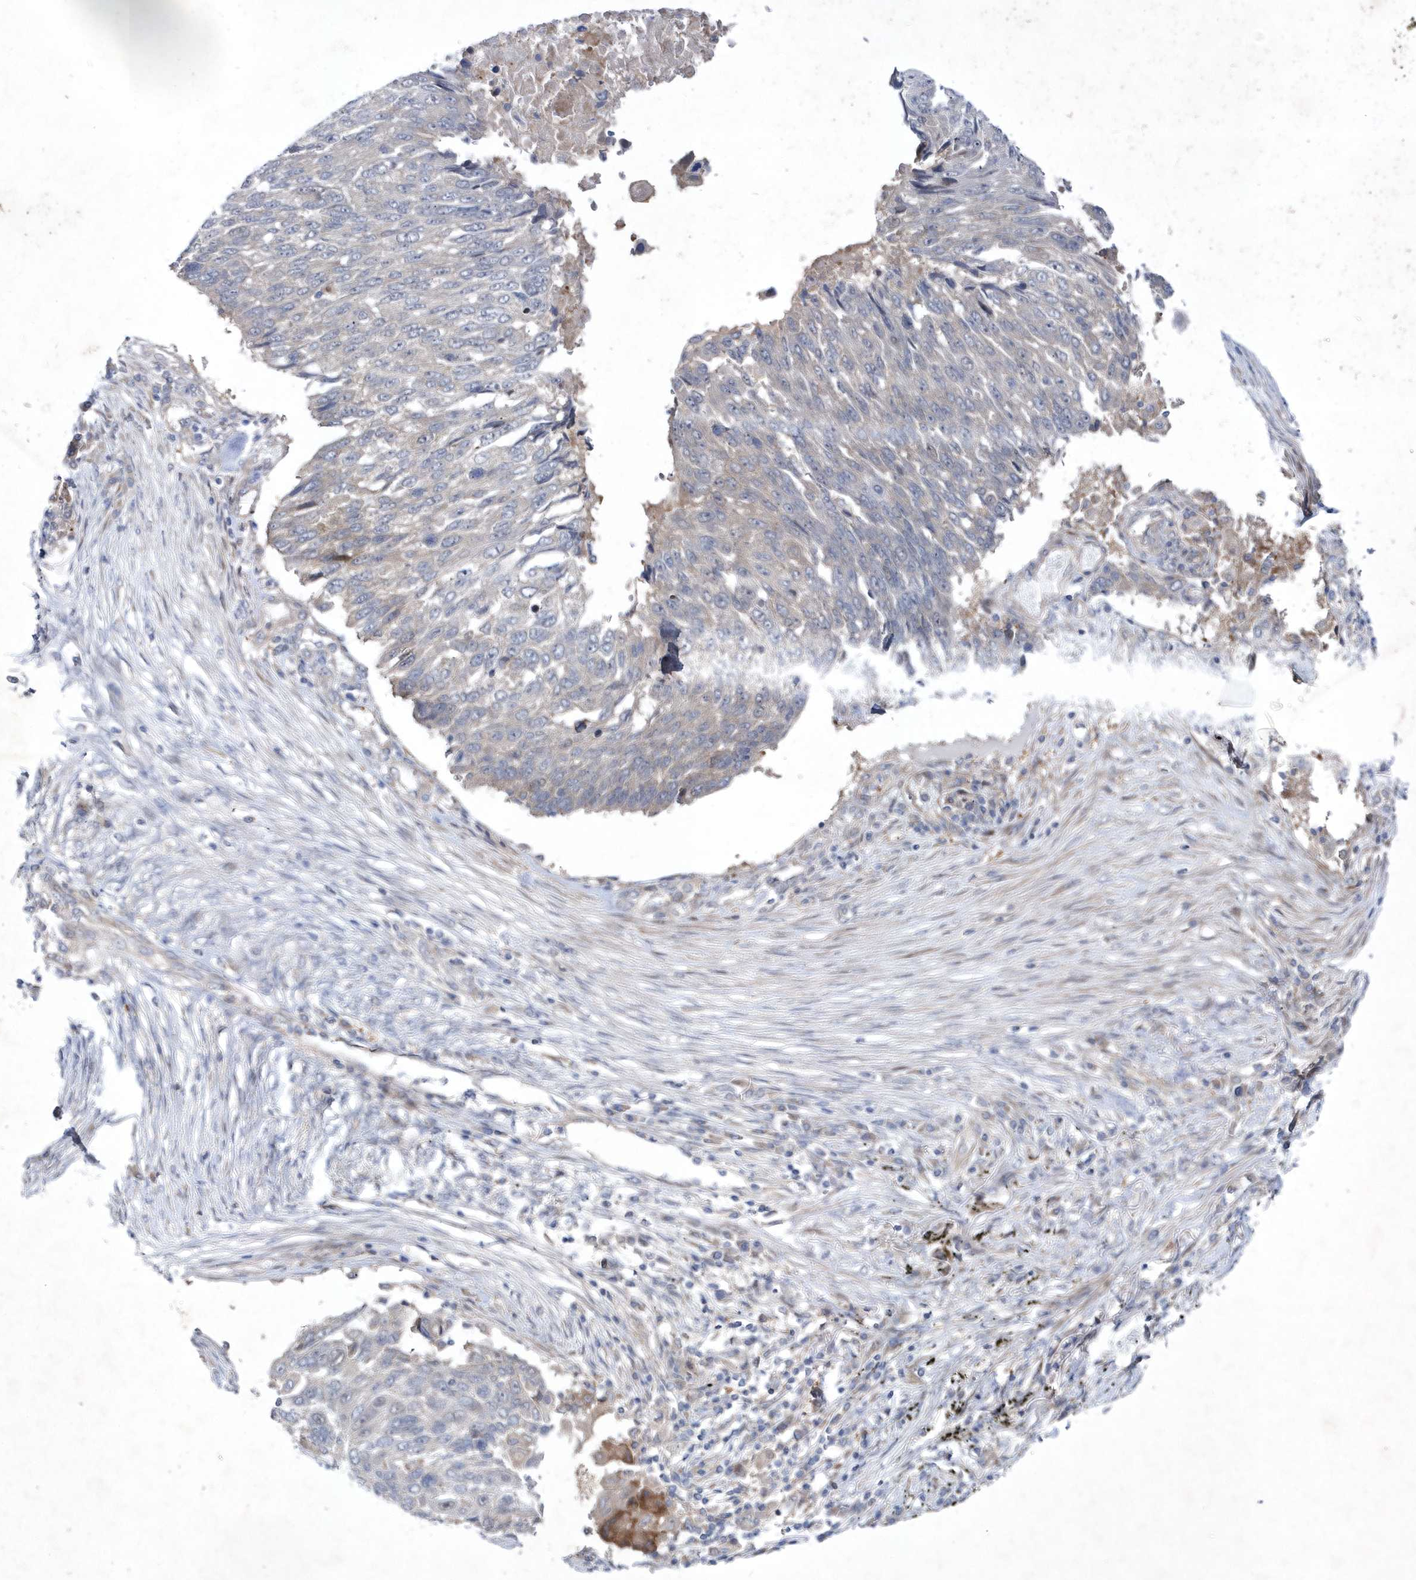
{"staining": {"intensity": "negative", "quantity": "none", "location": "none"}, "tissue": "lung cancer", "cell_type": "Tumor cells", "image_type": "cancer", "snomed": [{"axis": "morphology", "description": "Squamous cell carcinoma, NOS"}, {"axis": "topography", "description": "Lung"}], "caption": "Immunohistochemical staining of lung cancer (squamous cell carcinoma) reveals no significant expression in tumor cells.", "gene": "DSPP", "patient": {"sex": "male", "age": 66}}